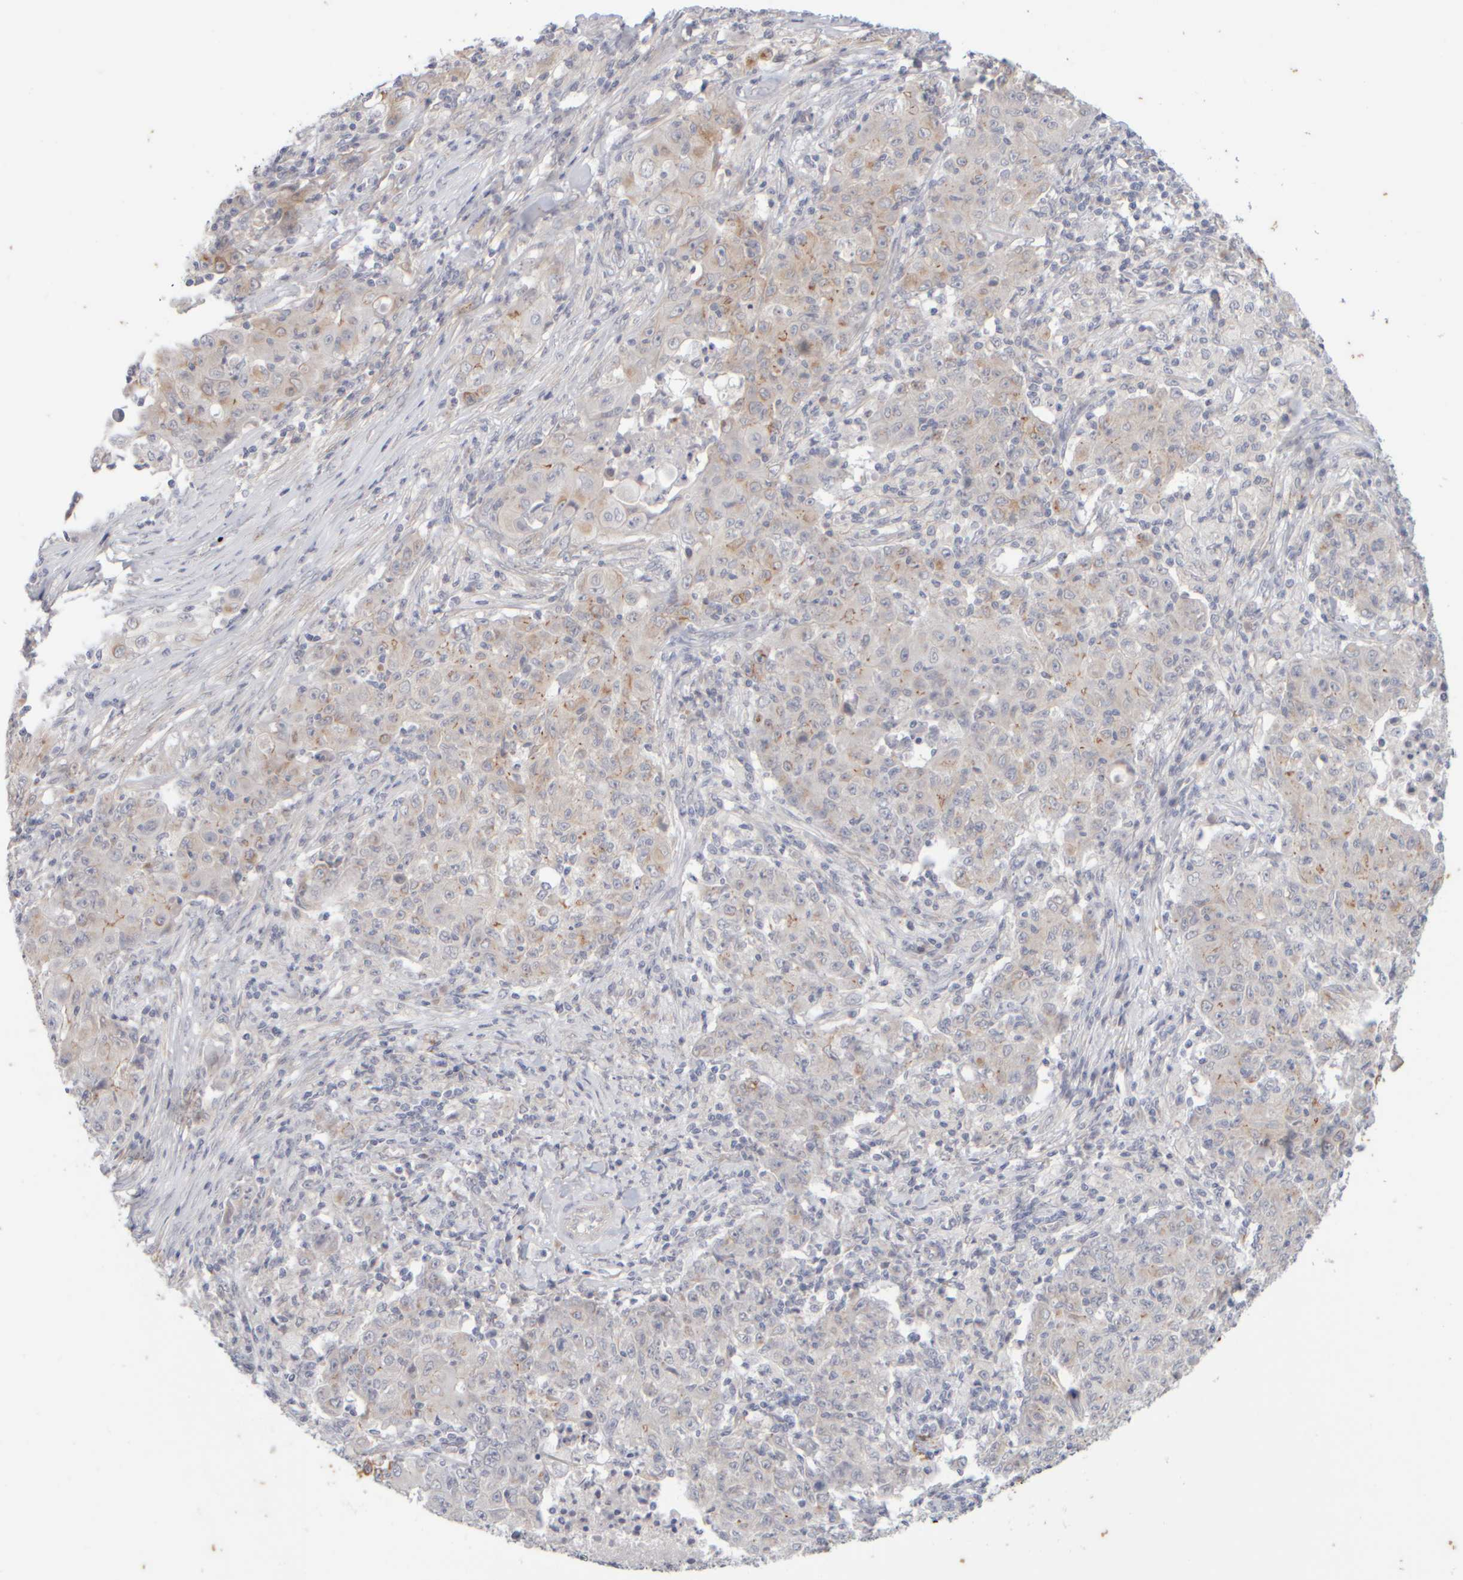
{"staining": {"intensity": "moderate", "quantity": "<25%", "location": "cytoplasmic/membranous"}, "tissue": "ovarian cancer", "cell_type": "Tumor cells", "image_type": "cancer", "snomed": [{"axis": "morphology", "description": "Carcinoma, endometroid"}, {"axis": "topography", "description": "Ovary"}], "caption": "Ovarian cancer stained with a protein marker displays moderate staining in tumor cells.", "gene": "GOPC", "patient": {"sex": "female", "age": 42}}